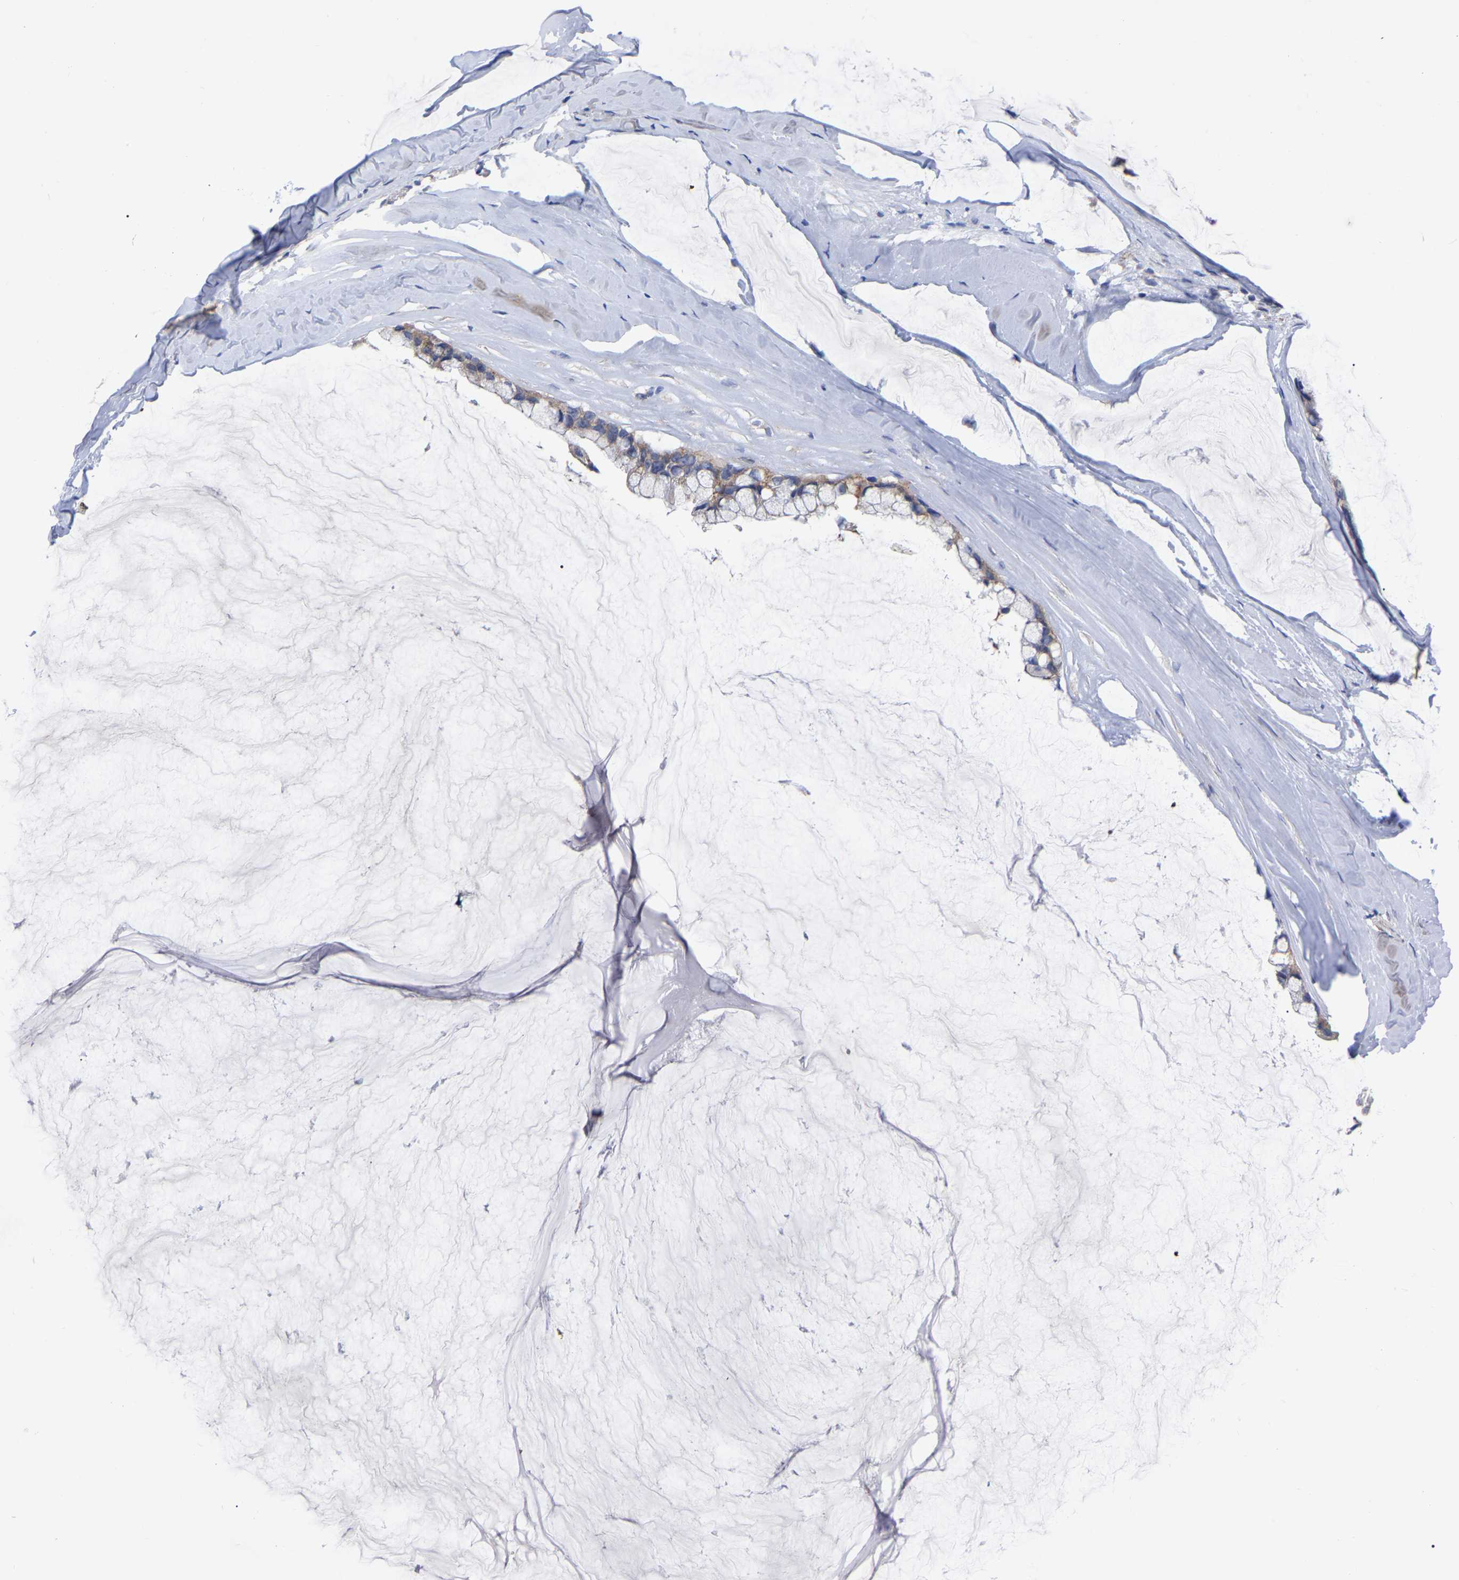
{"staining": {"intensity": "weak", "quantity": "<25%", "location": "cytoplasmic/membranous"}, "tissue": "ovarian cancer", "cell_type": "Tumor cells", "image_type": "cancer", "snomed": [{"axis": "morphology", "description": "Cystadenocarcinoma, mucinous, NOS"}, {"axis": "topography", "description": "Ovary"}], "caption": "Histopathology image shows no protein positivity in tumor cells of ovarian cancer tissue.", "gene": "TCP1", "patient": {"sex": "female", "age": 39}}